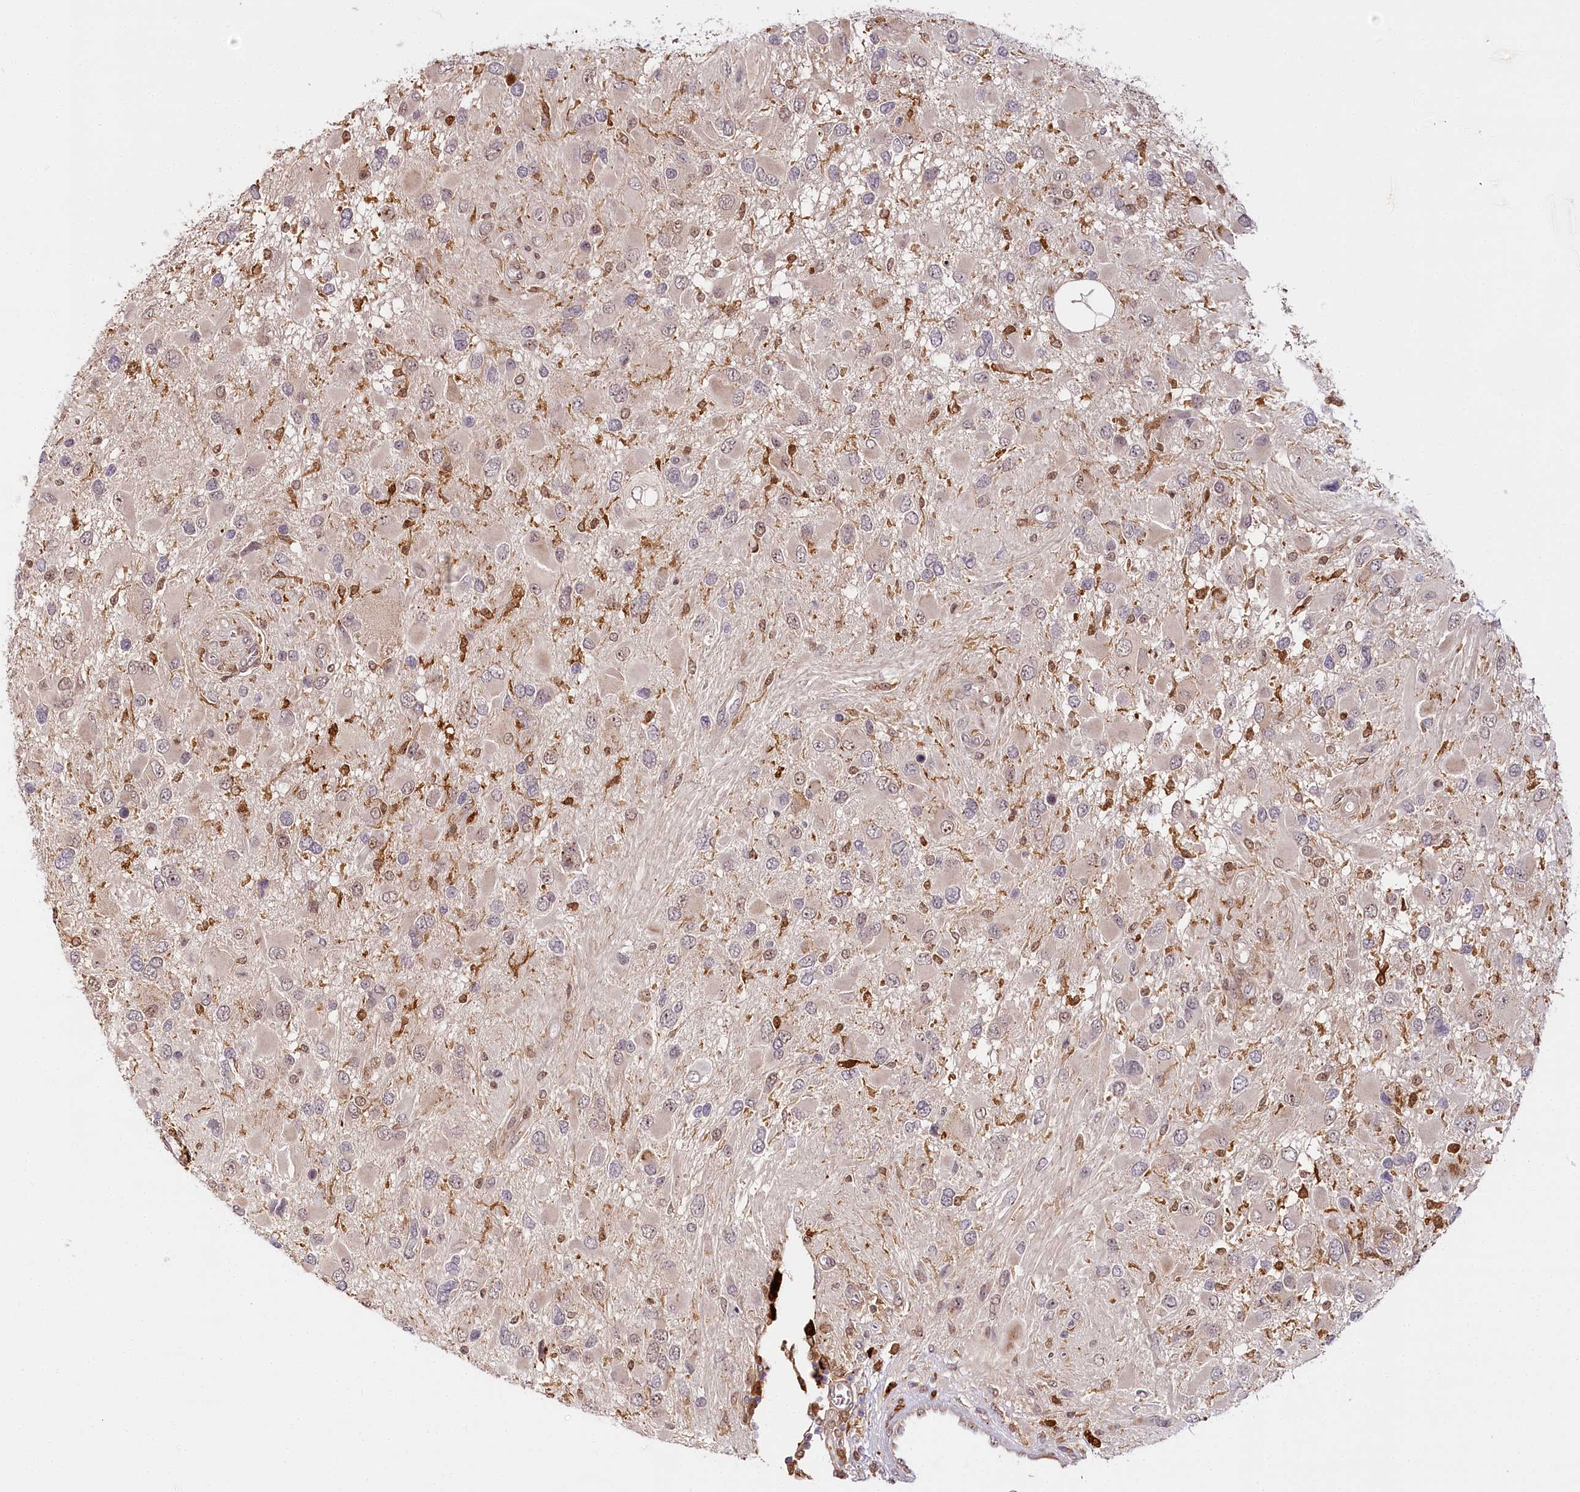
{"staining": {"intensity": "weak", "quantity": "<25%", "location": "nuclear"}, "tissue": "glioma", "cell_type": "Tumor cells", "image_type": "cancer", "snomed": [{"axis": "morphology", "description": "Glioma, malignant, High grade"}, {"axis": "topography", "description": "Brain"}], "caption": "Glioma was stained to show a protein in brown. There is no significant expression in tumor cells. The staining was performed using DAB to visualize the protein expression in brown, while the nuclei were stained in blue with hematoxylin (Magnification: 20x).", "gene": "WDR36", "patient": {"sex": "male", "age": 53}}